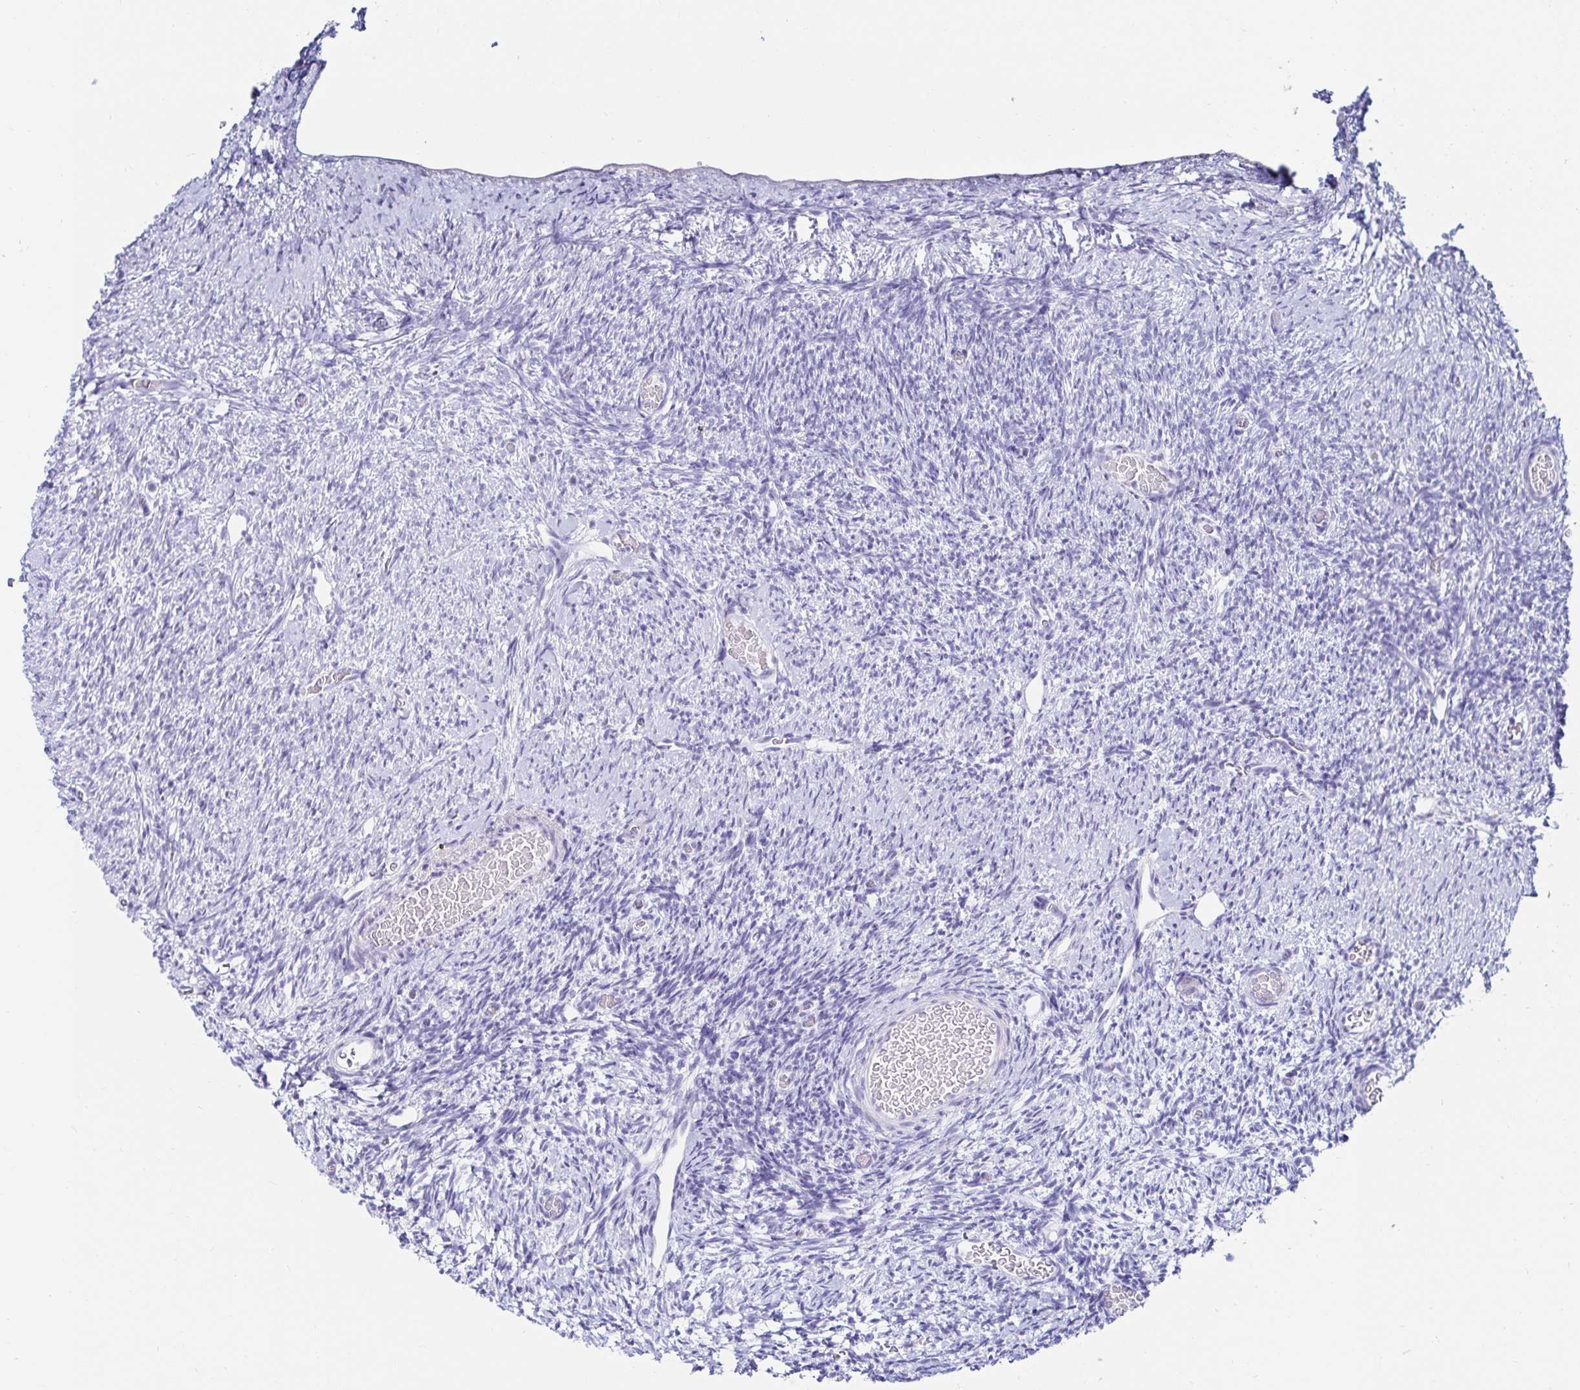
{"staining": {"intensity": "negative", "quantity": "none", "location": "none"}, "tissue": "ovary", "cell_type": "Follicle cells", "image_type": "normal", "snomed": [{"axis": "morphology", "description": "Normal tissue, NOS"}, {"axis": "topography", "description": "Ovary"}], "caption": "Immunohistochemical staining of normal ovary reveals no significant positivity in follicle cells. The staining is performed using DAB brown chromogen with nuclei counter-stained in using hematoxylin.", "gene": "C4orf17", "patient": {"sex": "female", "age": 39}}